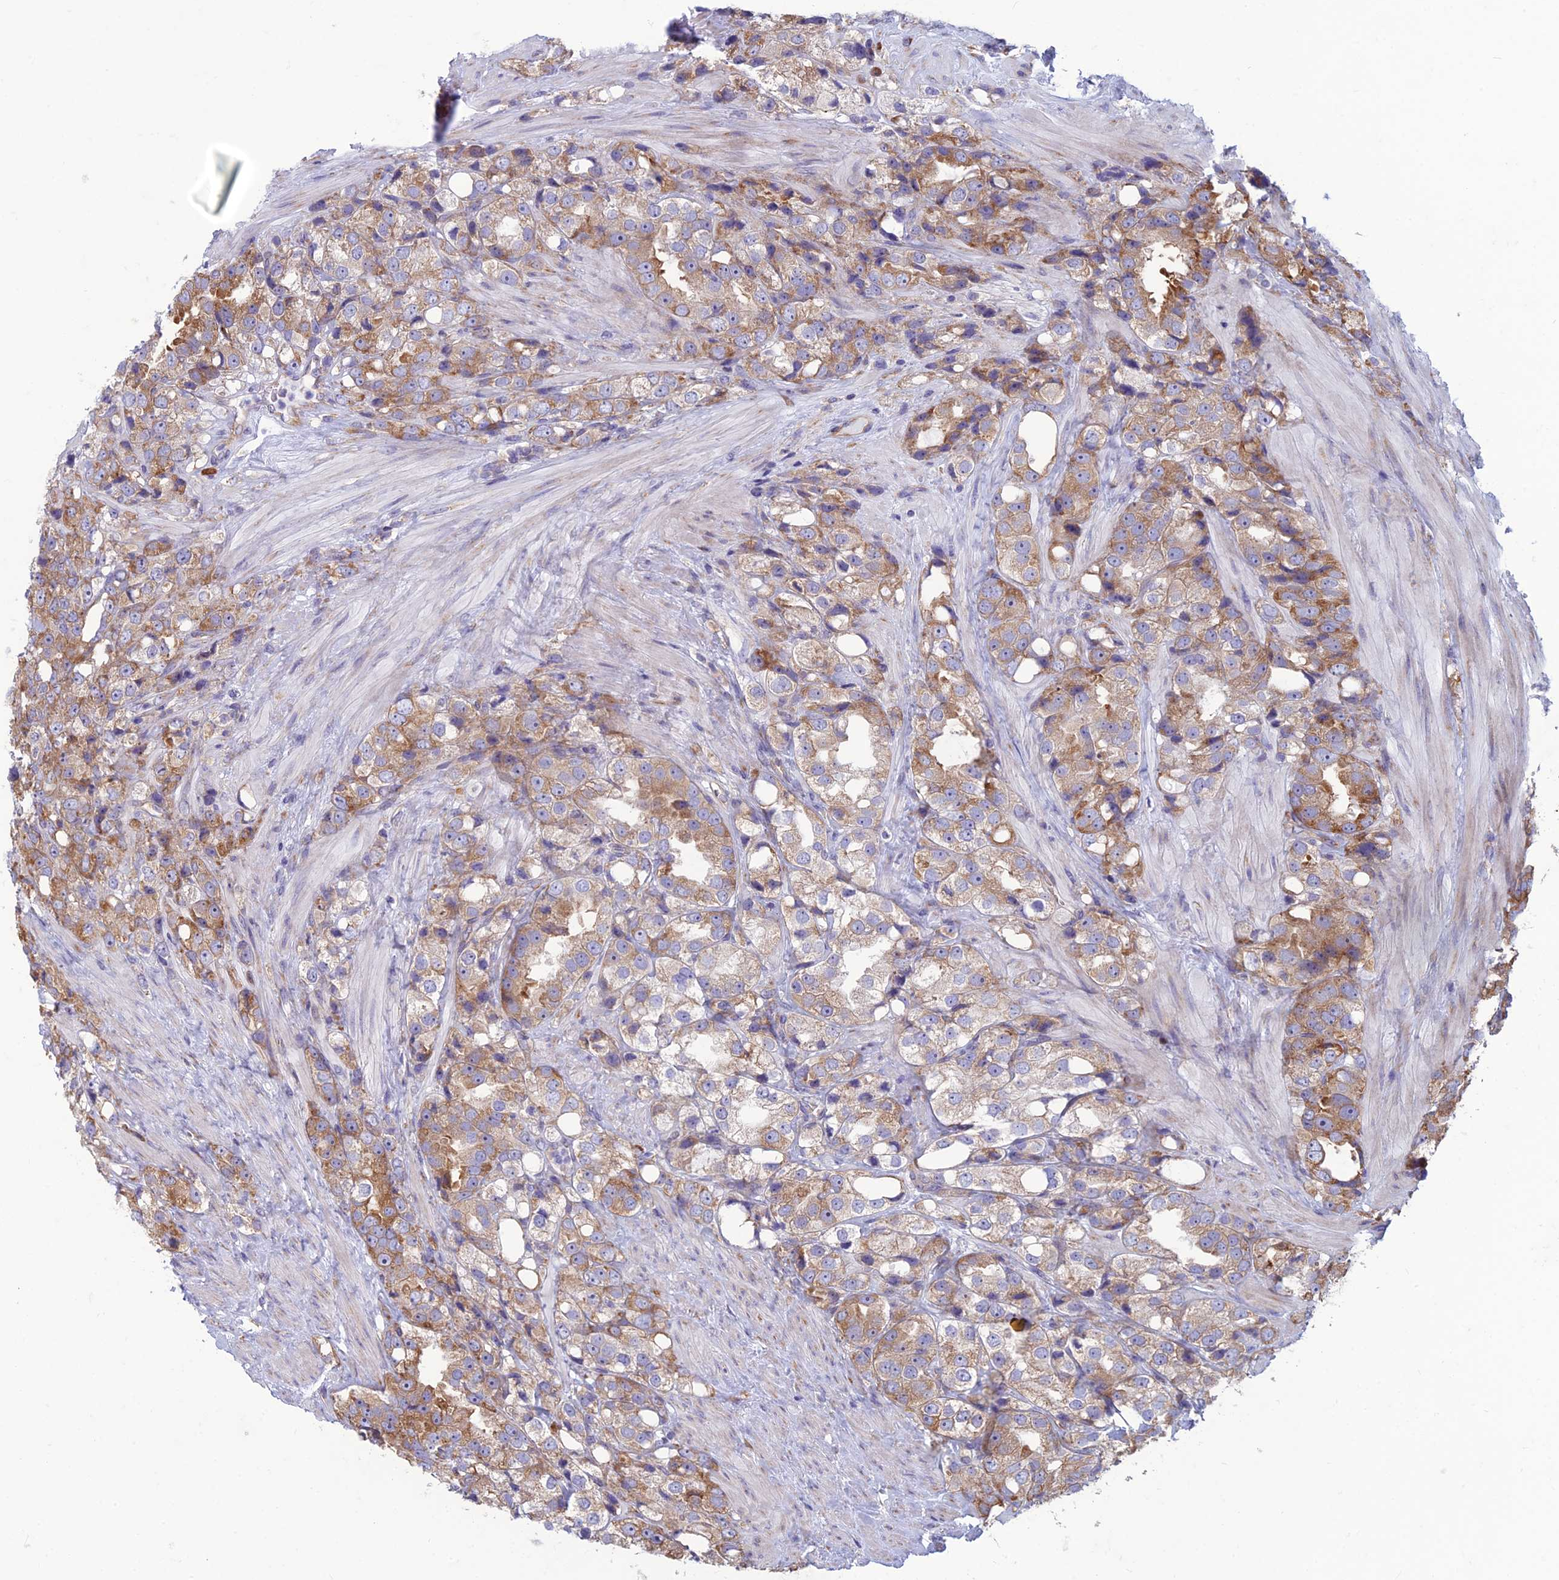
{"staining": {"intensity": "moderate", "quantity": "25%-75%", "location": "cytoplasmic/membranous"}, "tissue": "prostate cancer", "cell_type": "Tumor cells", "image_type": "cancer", "snomed": [{"axis": "morphology", "description": "Adenocarcinoma, NOS"}, {"axis": "topography", "description": "Prostate"}], "caption": "The micrograph displays a brown stain indicating the presence of a protein in the cytoplasmic/membranous of tumor cells in prostate cancer.", "gene": "RPL17-C18orf32", "patient": {"sex": "male", "age": 79}}